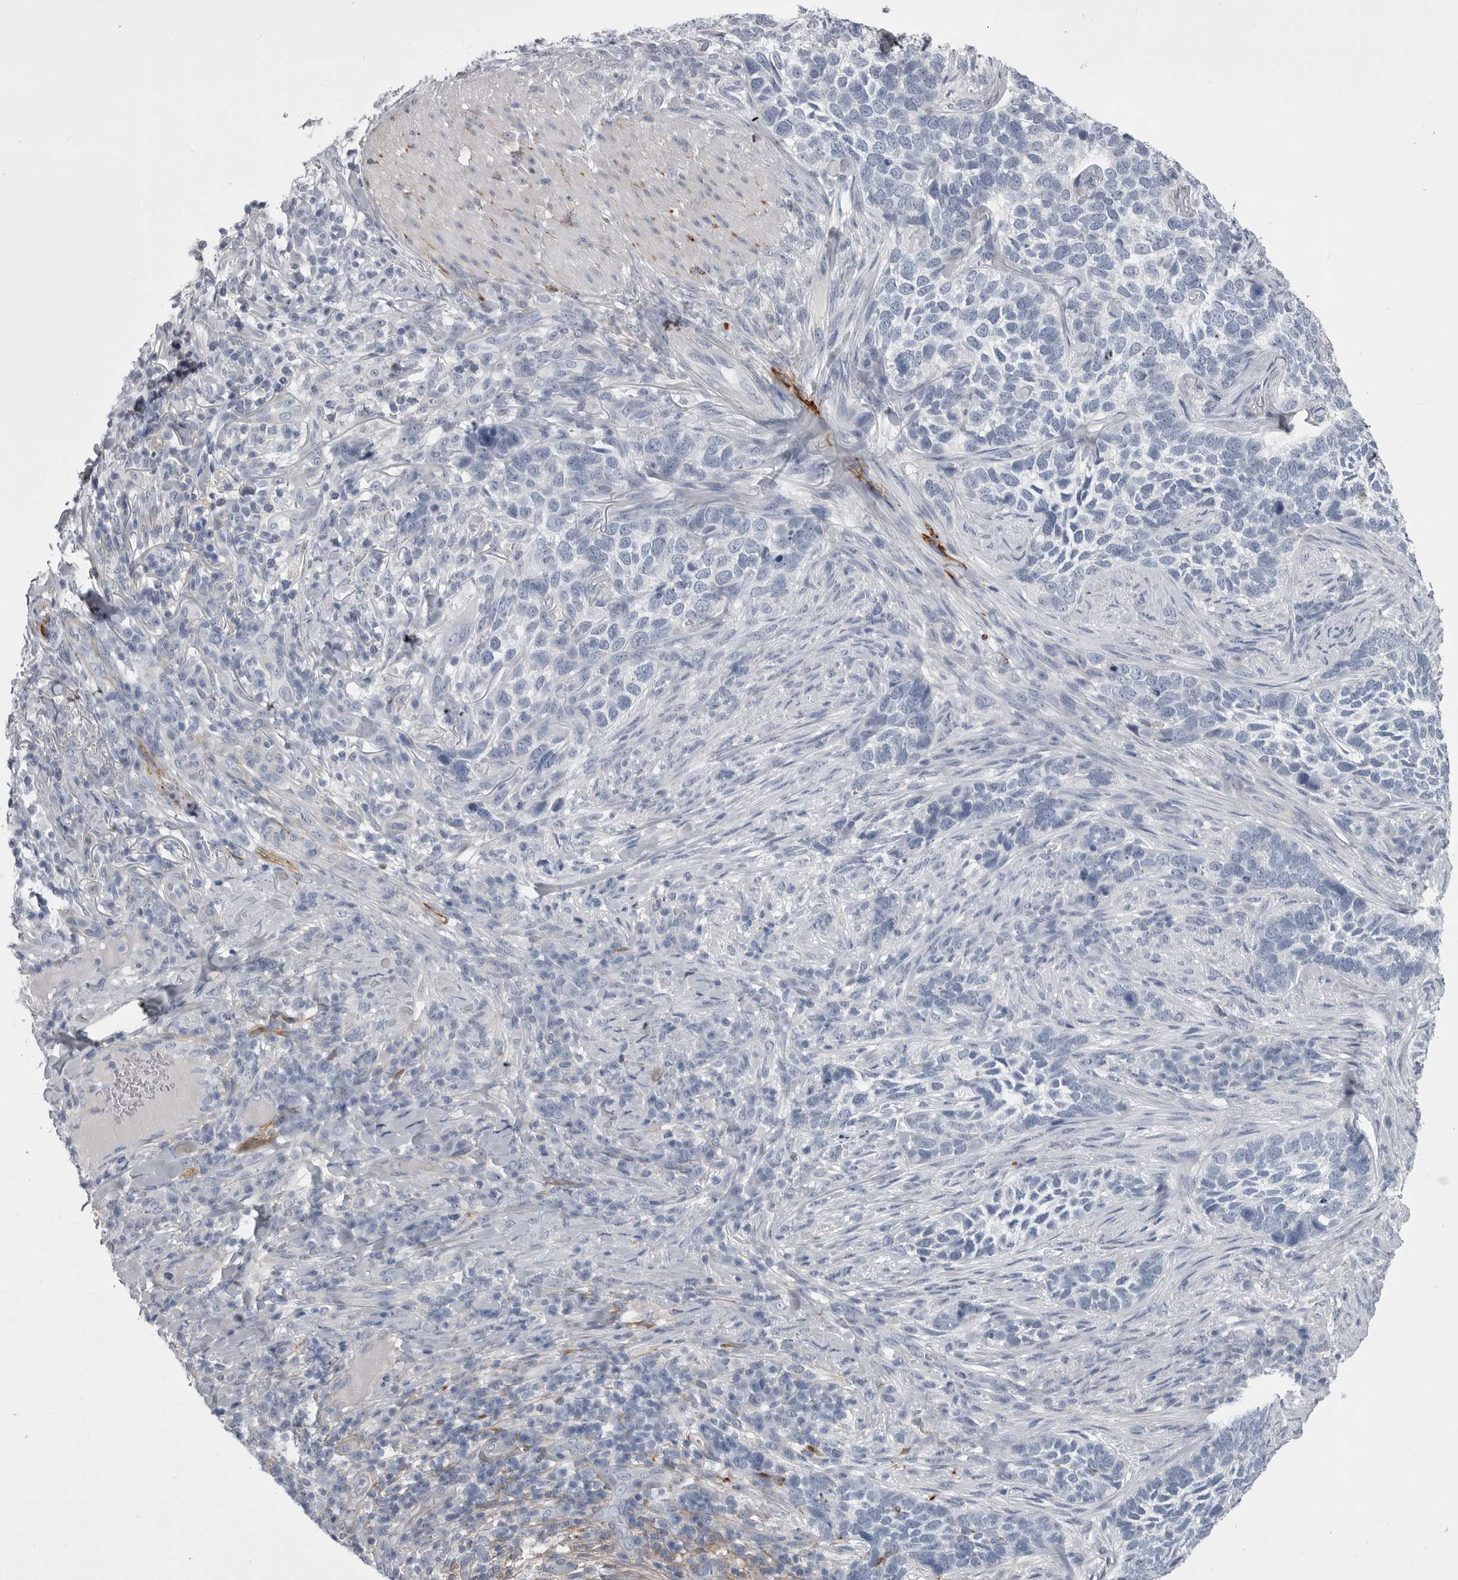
{"staining": {"intensity": "negative", "quantity": "none", "location": "none"}, "tissue": "skin cancer", "cell_type": "Tumor cells", "image_type": "cancer", "snomed": [{"axis": "morphology", "description": "Basal cell carcinoma"}, {"axis": "topography", "description": "Skin"}], "caption": "An immunohistochemistry (IHC) image of basal cell carcinoma (skin) is shown. There is no staining in tumor cells of basal cell carcinoma (skin).", "gene": "ANK2", "patient": {"sex": "female", "age": 64}}